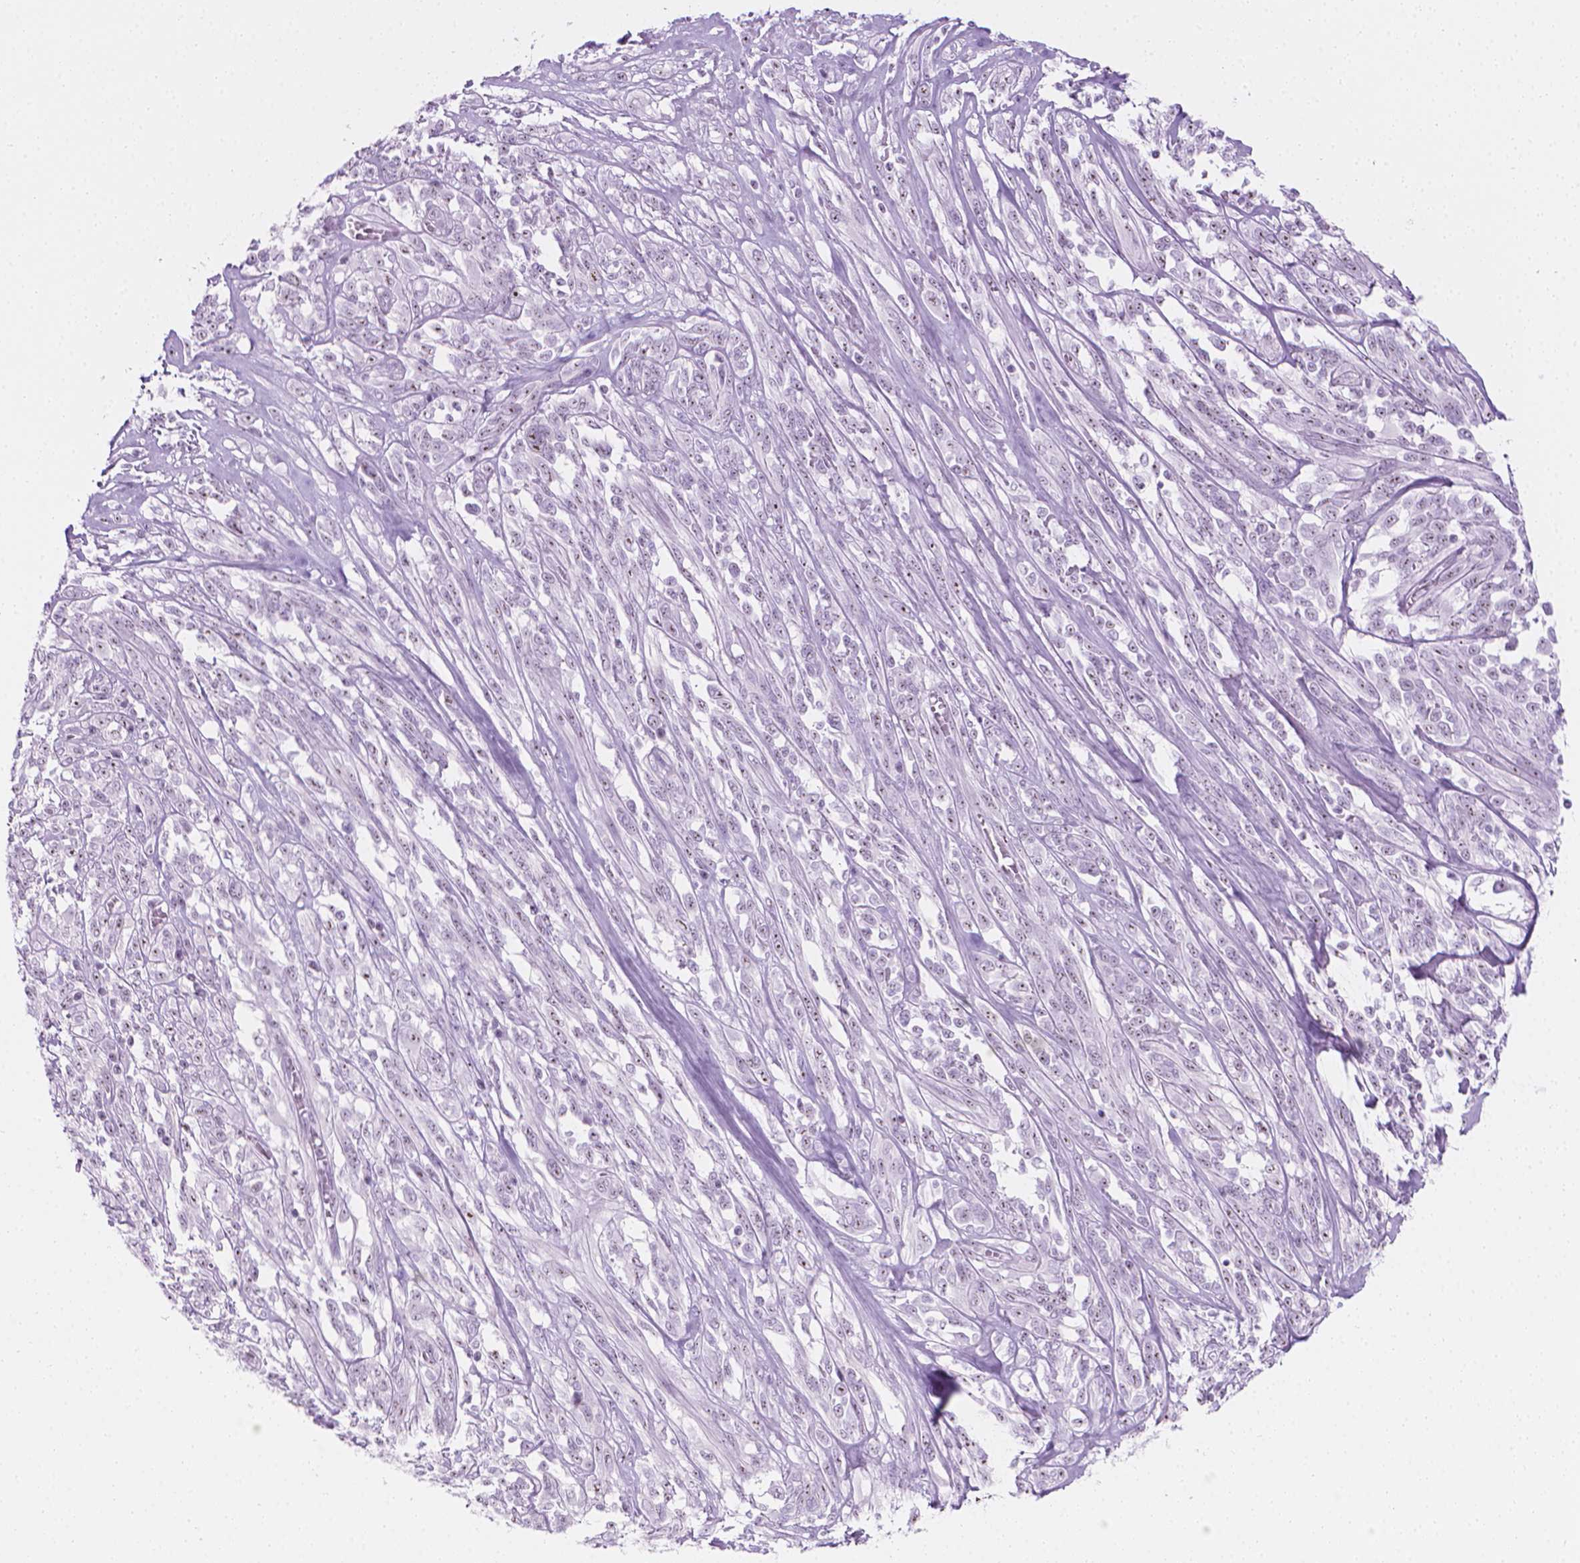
{"staining": {"intensity": "weak", "quantity": "25%-75%", "location": "nuclear"}, "tissue": "melanoma", "cell_type": "Tumor cells", "image_type": "cancer", "snomed": [{"axis": "morphology", "description": "Malignant melanoma, NOS"}, {"axis": "topography", "description": "Skin"}], "caption": "Melanoma stained for a protein (brown) reveals weak nuclear positive expression in about 25%-75% of tumor cells.", "gene": "NOL7", "patient": {"sex": "female", "age": 91}}